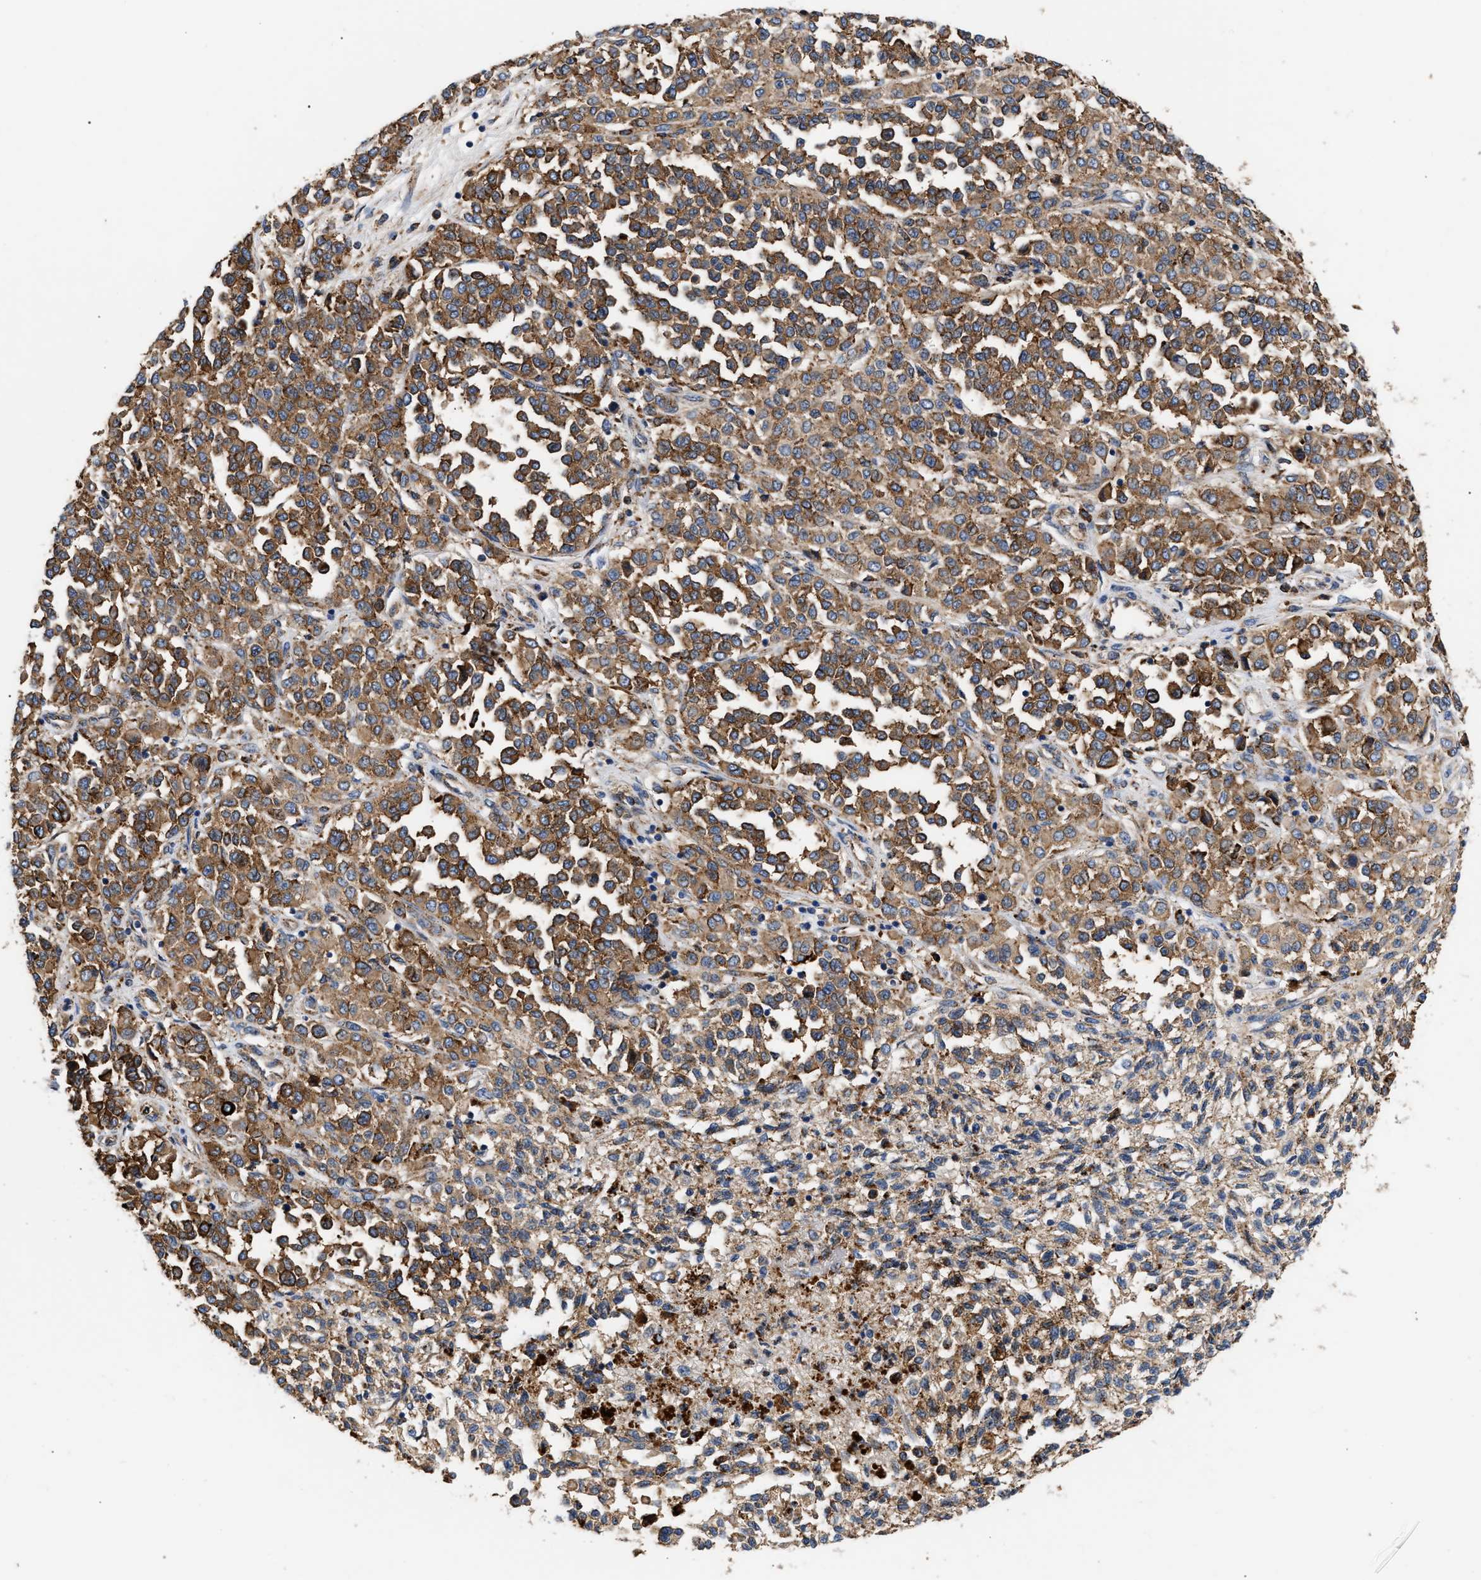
{"staining": {"intensity": "moderate", "quantity": ">75%", "location": "cytoplasmic/membranous"}, "tissue": "melanoma", "cell_type": "Tumor cells", "image_type": "cancer", "snomed": [{"axis": "morphology", "description": "Malignant melanoma, Metastatic site"}, {"axis": "topography", "description": "Pancreas"}], "caption": "Melanoma stained with IHC exhibits moderate cytoplasmic/membranous positivity in about >75% of tumor cells.", "gene": "CCDC146", "patient": {"sex": "female", "age": 30}}